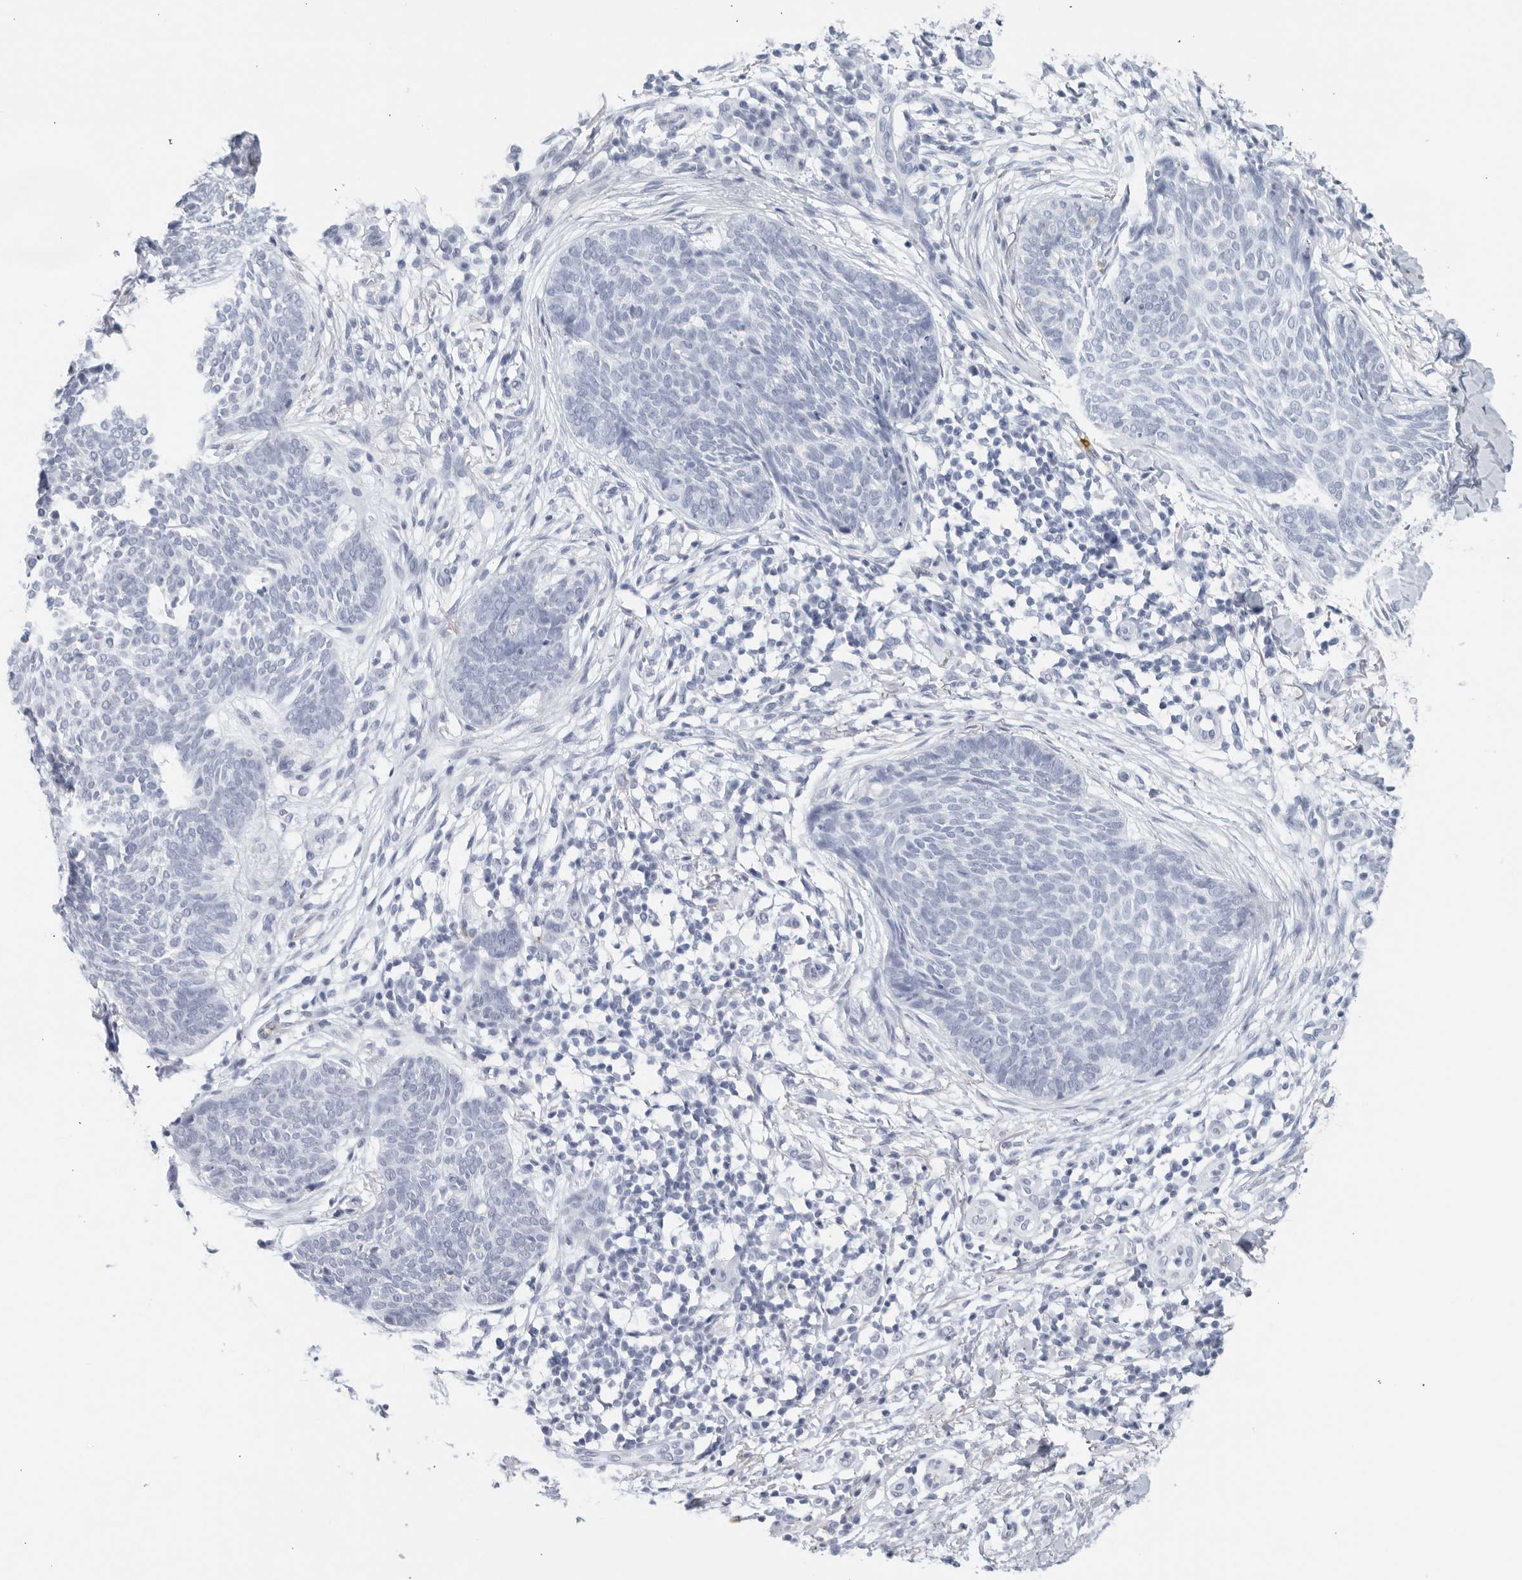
{"staining": {"intensity": "negative", "quantity": "none", "location": "none"}, "tissue": "skin cancer", "cell_type": "Tumor cells", "image_type": "cancer", "snomed": [{"axis": "morphology", "description": "Basal cell carcinoma"}, {"axis": "topography", "description": "Skin"}], "caption": "This is an immunohistochemistry (IHC) photomicrograph of basal cell carcinoma (skin). There is no expression in tumor cells.", "gene": "FGG", "patient": {"sex": "female", "age": 64}}